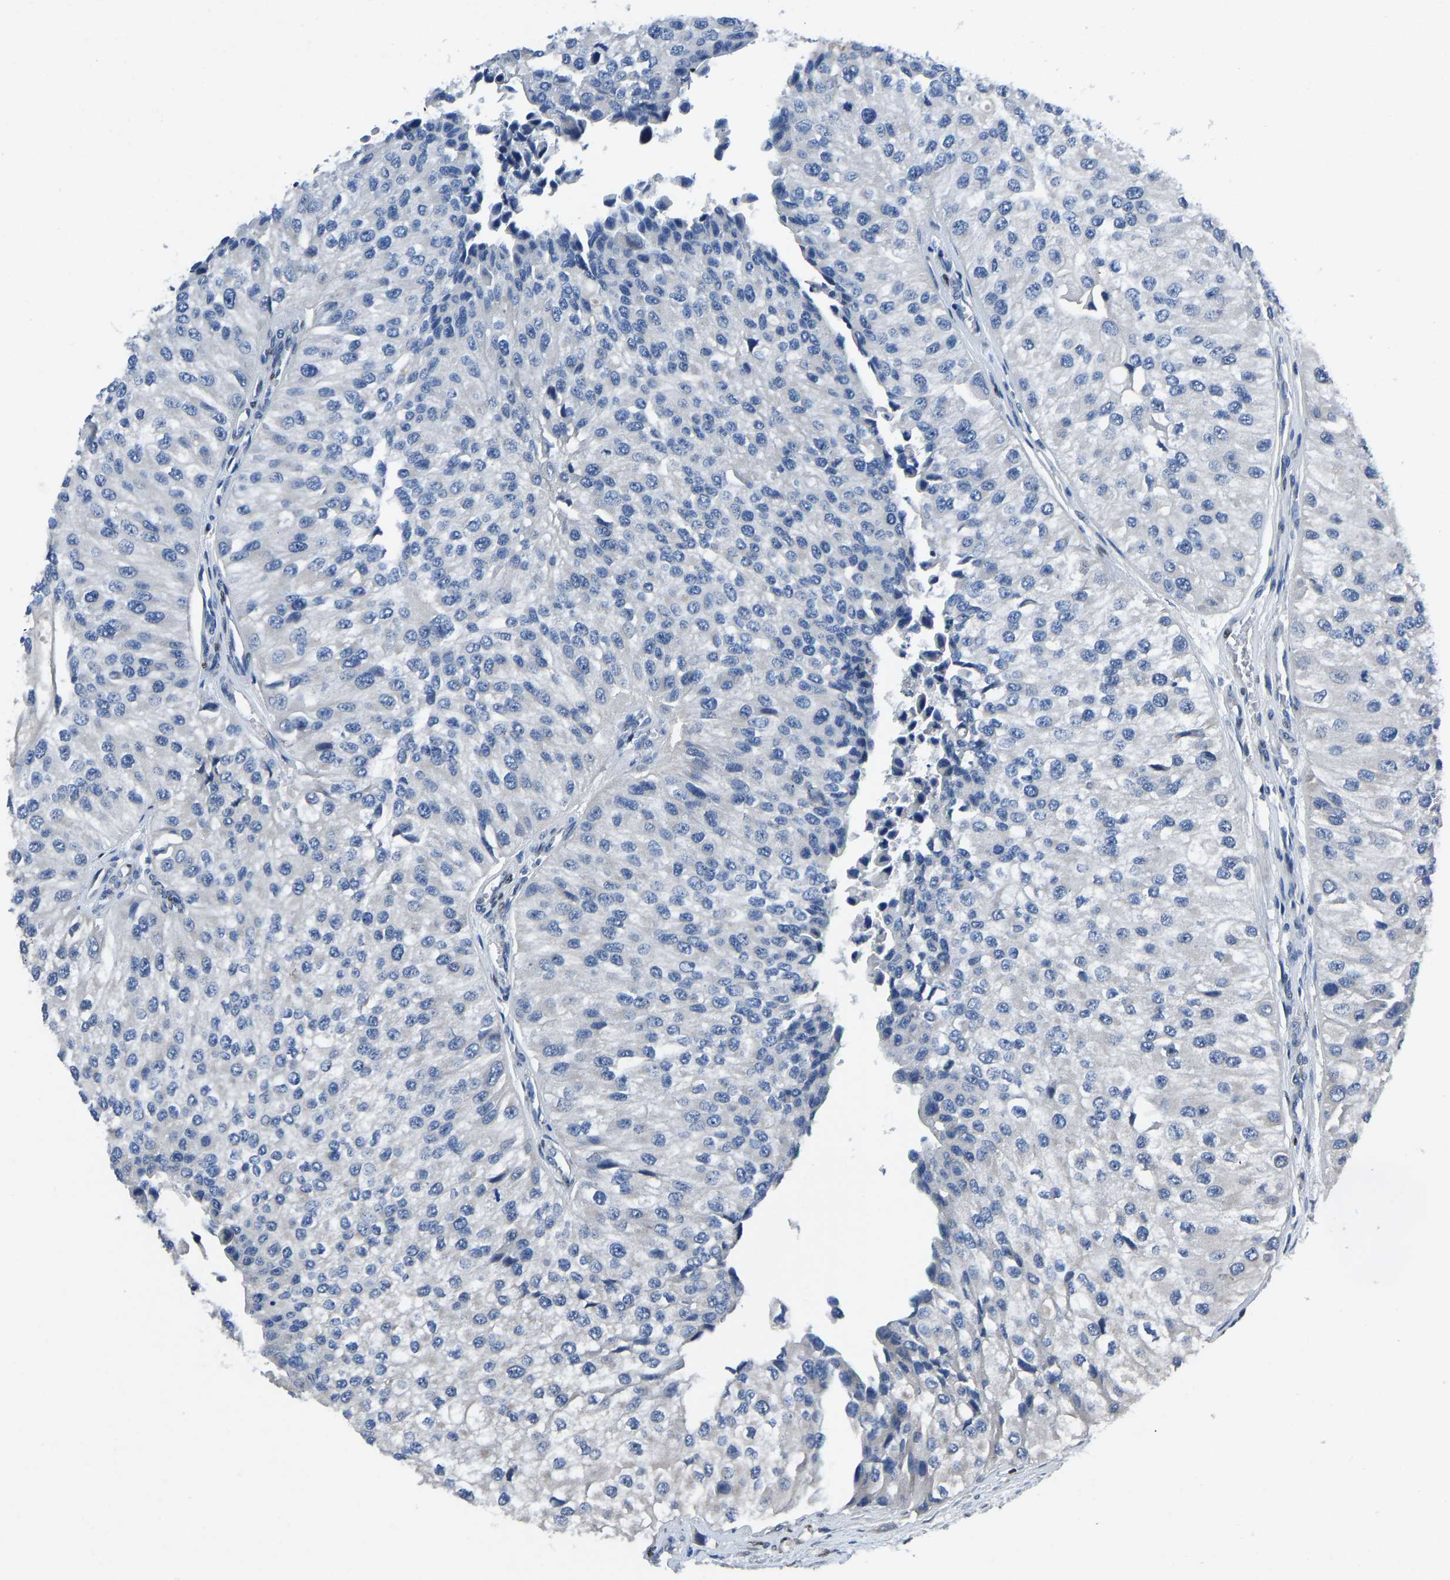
{"staining": {"intensity": "negative", "quantity": "none", "location": "none"}, "tissue": "urothelial cancer", "cell_type": "Tumor cells", "image_type": "cancer", "snomed": [{"axis": "morphology", "description": "Urothelial carcinoma, High grade"}, {"axis": "topography", "description": "Kidney"}, {"axis": "topography", "description": "Urinary bladder"}], "caption": "Immunohistochemistry histopathology image of neoplastic tissue: urothelial cancer stained with DAB (3,3'-diaminobenzidine) reveals no significant protein staining in tumor cells.", "gene": "EGR1", "patient": {"sex": "male", "age": 77}}